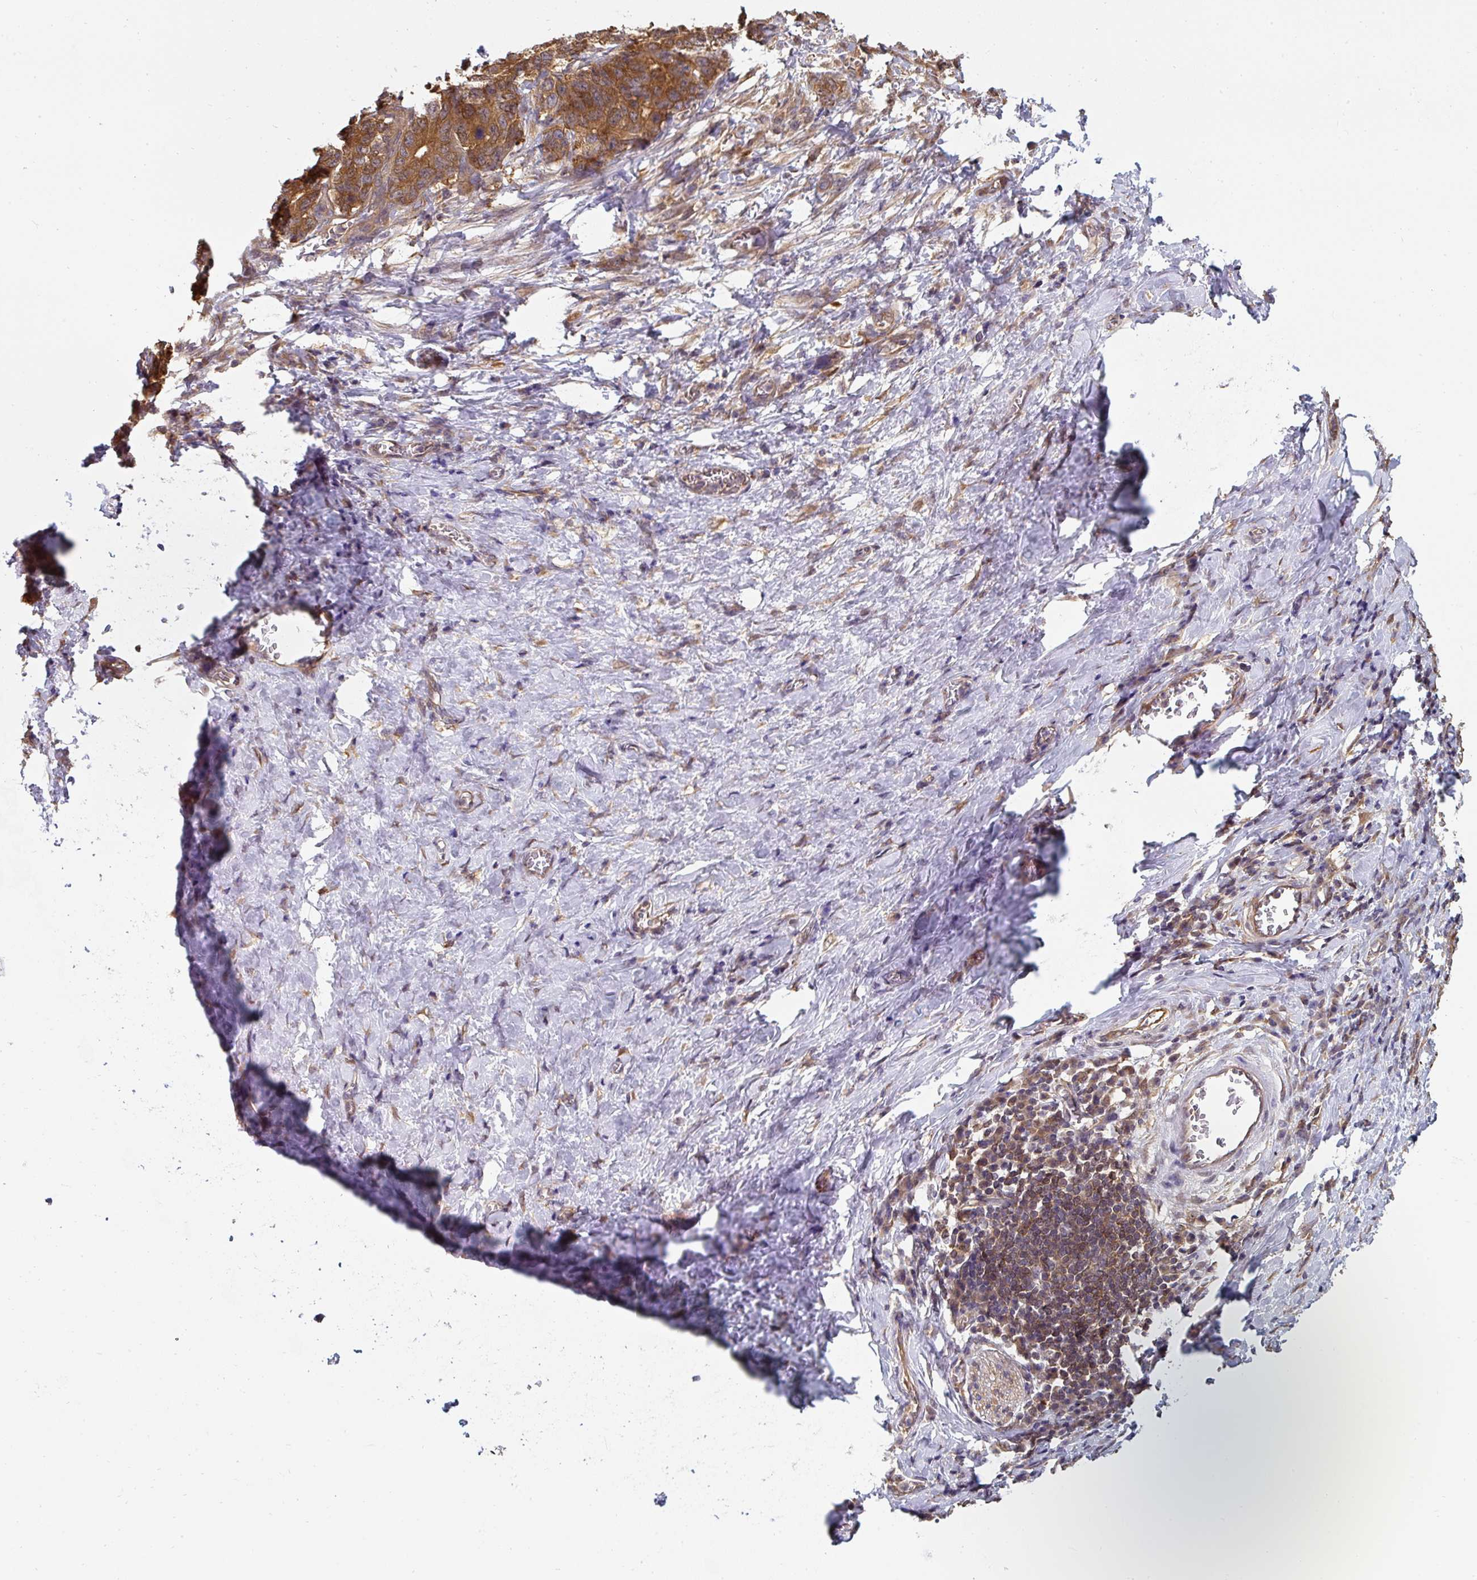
{"staining": {"intensity": "moderate", "quantity": ">75%", "location": "cytoplasmic/membranous"}, "tissue": "stomach cancer", "cell_type": "Tumor cells", "image_type": "cancer", "snomed": [{"axis": "morphology", "description": "Normal tissue, NOS"}, {"axis": "morphology", "description": "Adenocarcinoma, NOS"}, {"axis": "topography", "description": "Stomach"}], "caption": "Immunohistochemical staining of human adenocarcinoma (stomach) exhibits medium levels of moderate cytoplasmic/membranous staining in approximately >75% of tumor cells.", "gene": "ST13", "patient": {"sex": "female", "age": 64}}